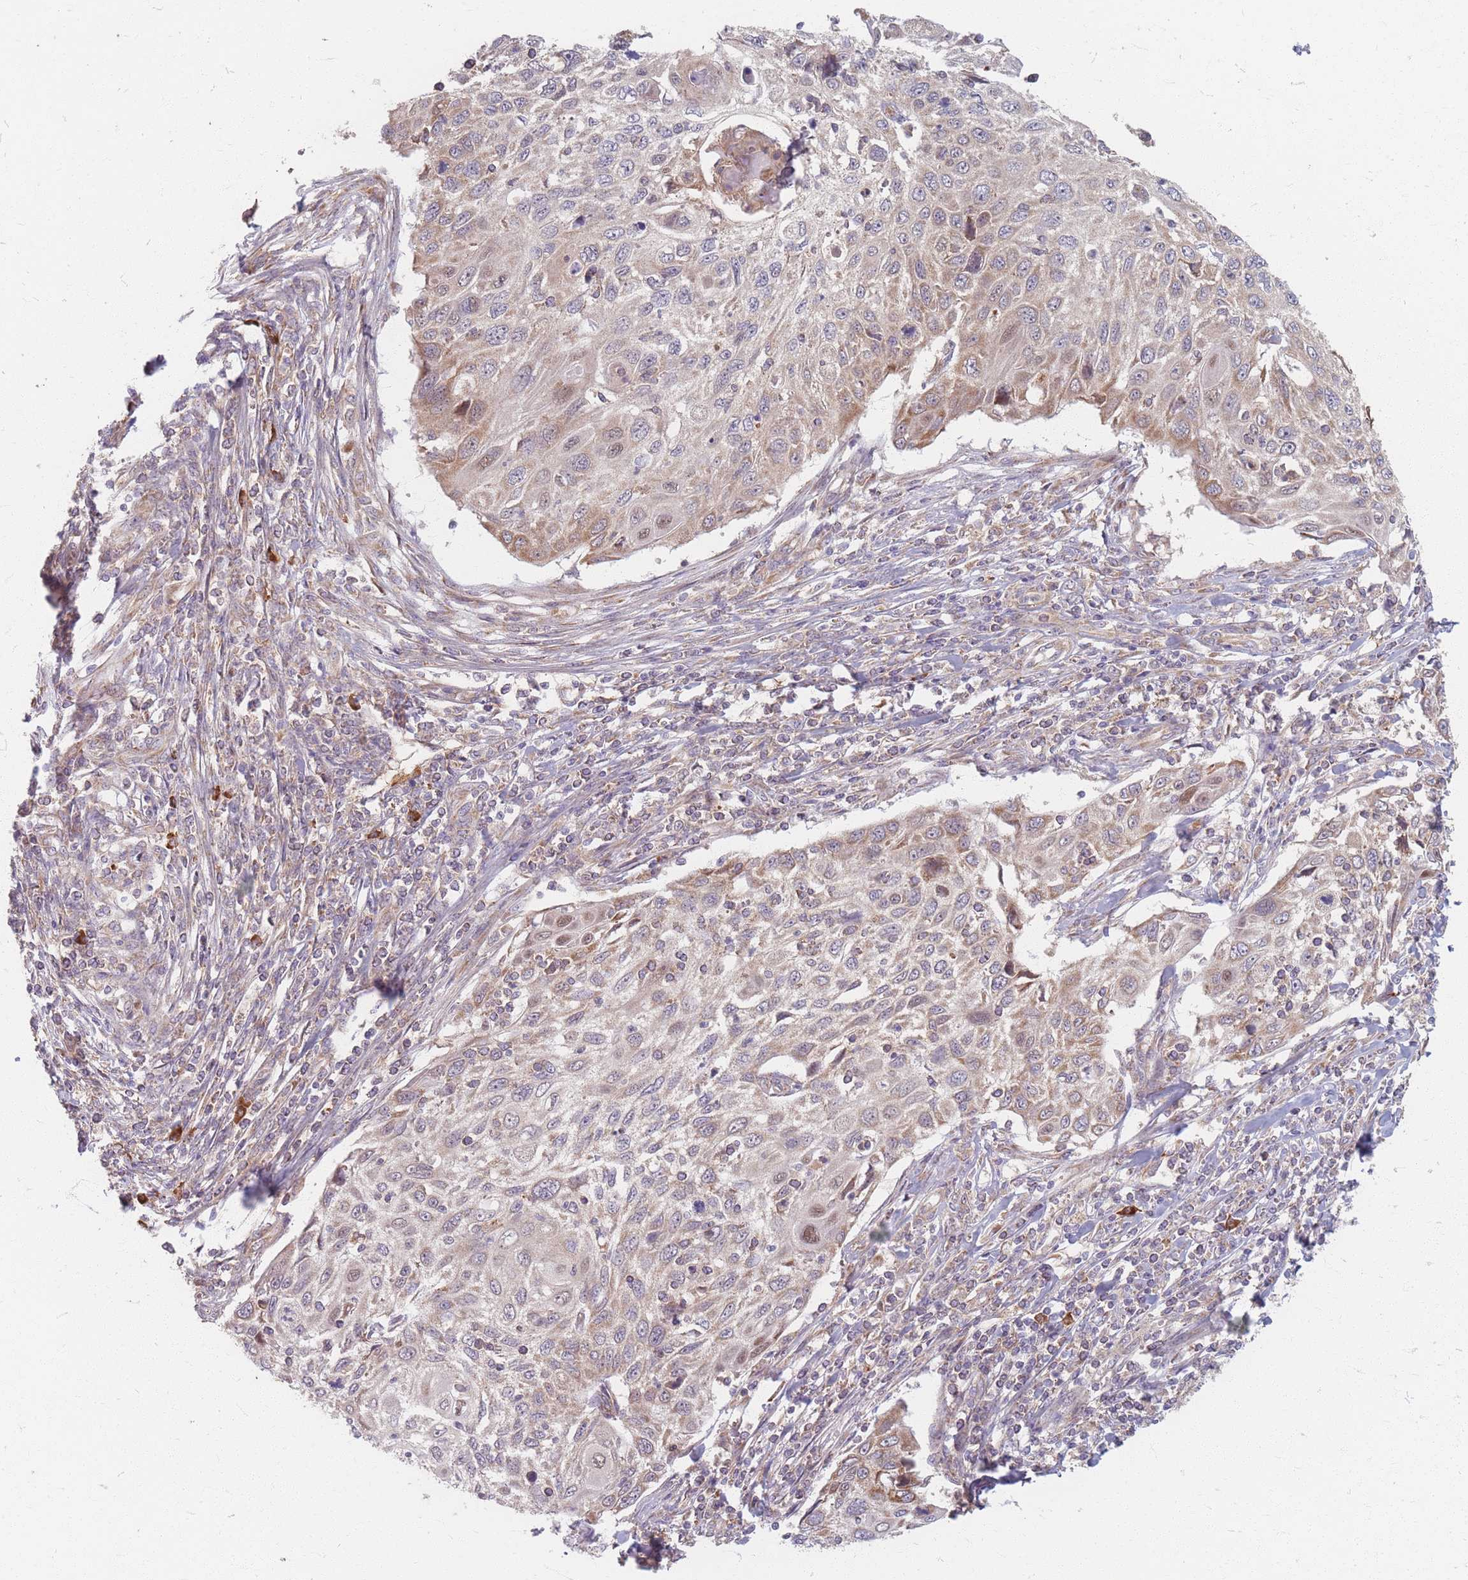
{"staining": {"intensity": "weak", "quantity": "<25%", "location": "cytoplasmic/membranous"}, "tissue": "cervical cancer", "cell_type": "Tumor cells", "image_type": "cancer", "snomed": [{"axis": "morphology", "description": "Squamous cell carcinoma, NOS"}, {"axis": "topography", "description": "Cervix"}], "caption": "This is an immunohistochemistry image of human cervical squamous cell carcinoma. There is no positivity in tumor cells.", "gene": "SMIM14", "patient": {"sex": "female", "age": 70}}